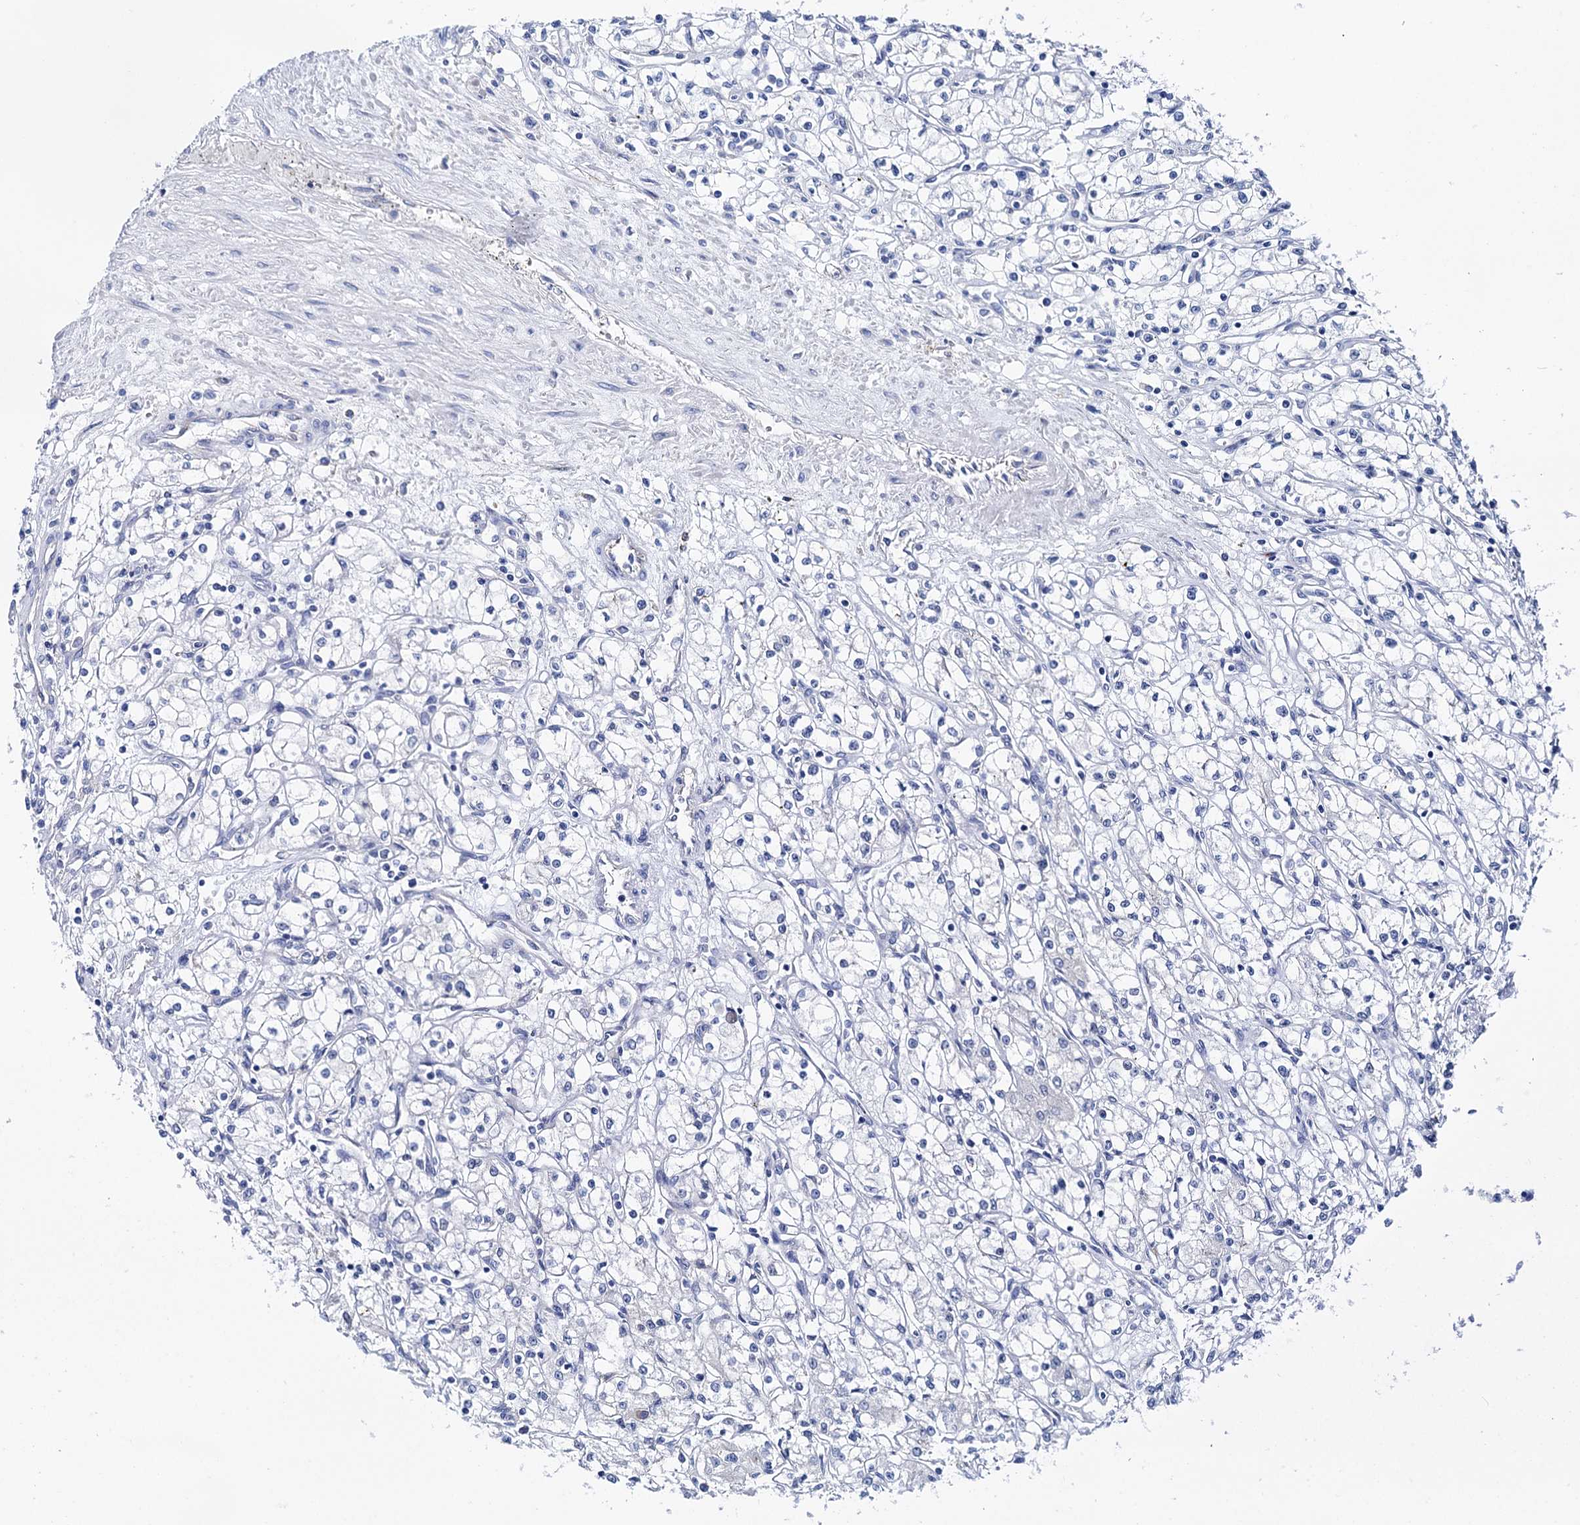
{"staining": {"intensity": "negative", "quantity": "none", "location": "none"}, "tissue": "renal cancer", "cell_type": "Tumor cells", "image_type": "cancer", "snomed": [{"axis": "morphology", "description": "Adenocarcinoma, NOS"}, {"axis": "topography", "description": "Kidney"}], "caption": "An immunohistochemistry (IHC) image of renal adenocarcinoma is shown. There is no staining in tumor cells of renal adenocarcinoma. (DAB (3,3'-diaminobenzidine) immunohistochemistry visualized using brightfield microscopy, high magnification).", "gene": "SHROOM1", "patient": {"sex": "male", "age": 59}}